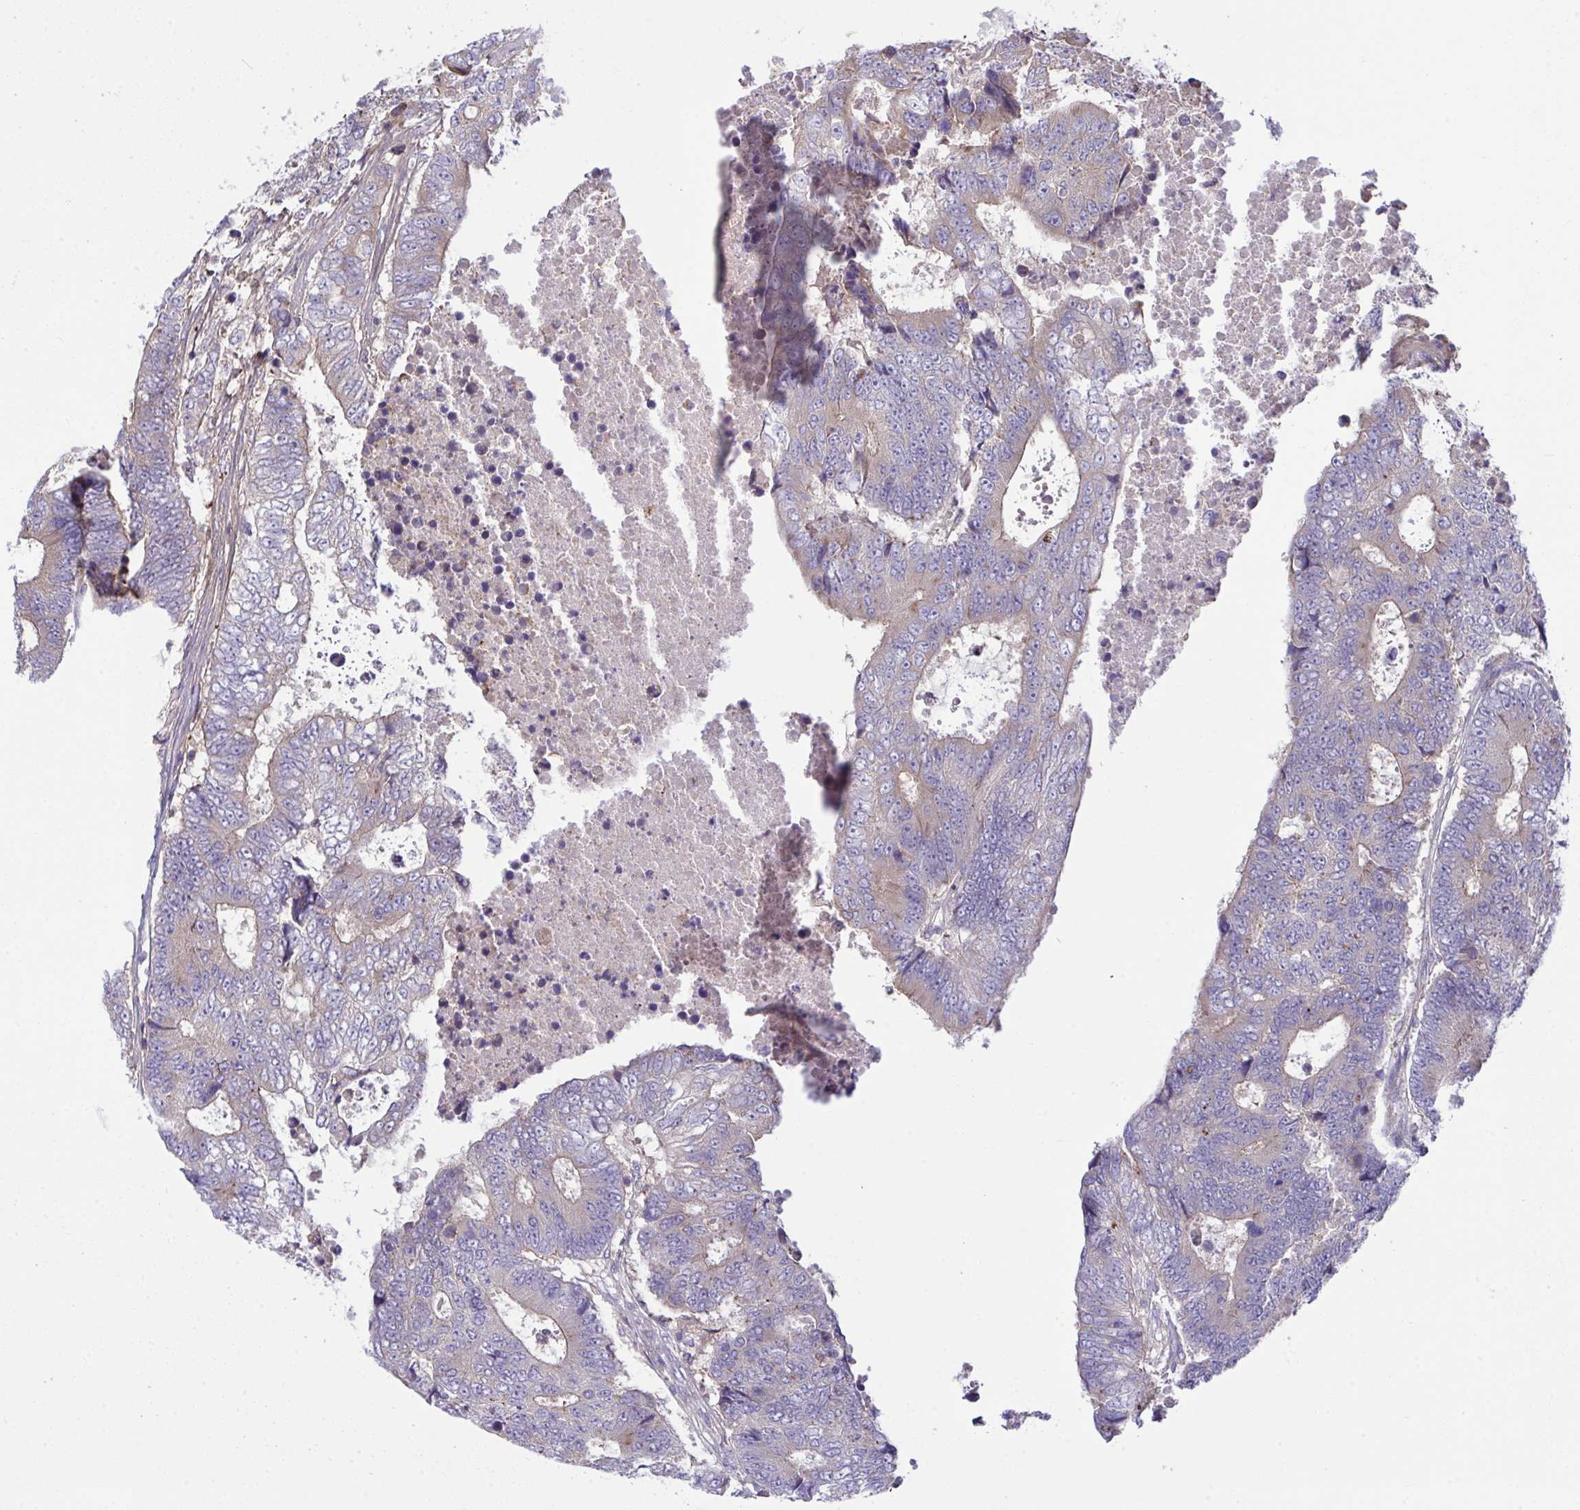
{"staining": {"intensity": "weak", "quantity": "<25%", "location": "cytoplasmic/membranous"}, "tissue": "colorectal cancer", "cell_type": "Tumor cells", "image_type": "cancer", "snomed": [{"axis": "morphology", "description": "Adenocarcinoma, NOS"}, {"axis": "topography", "description": "Colon"}], "caption": "Immunohistochemistry (IHC) image of neoplastic tissue: colorectal cancer stained with DAB shows no significant protein staining in tumor cells.", "gene": "GRB14", "patient": {"sex": "female", "age": 48}}